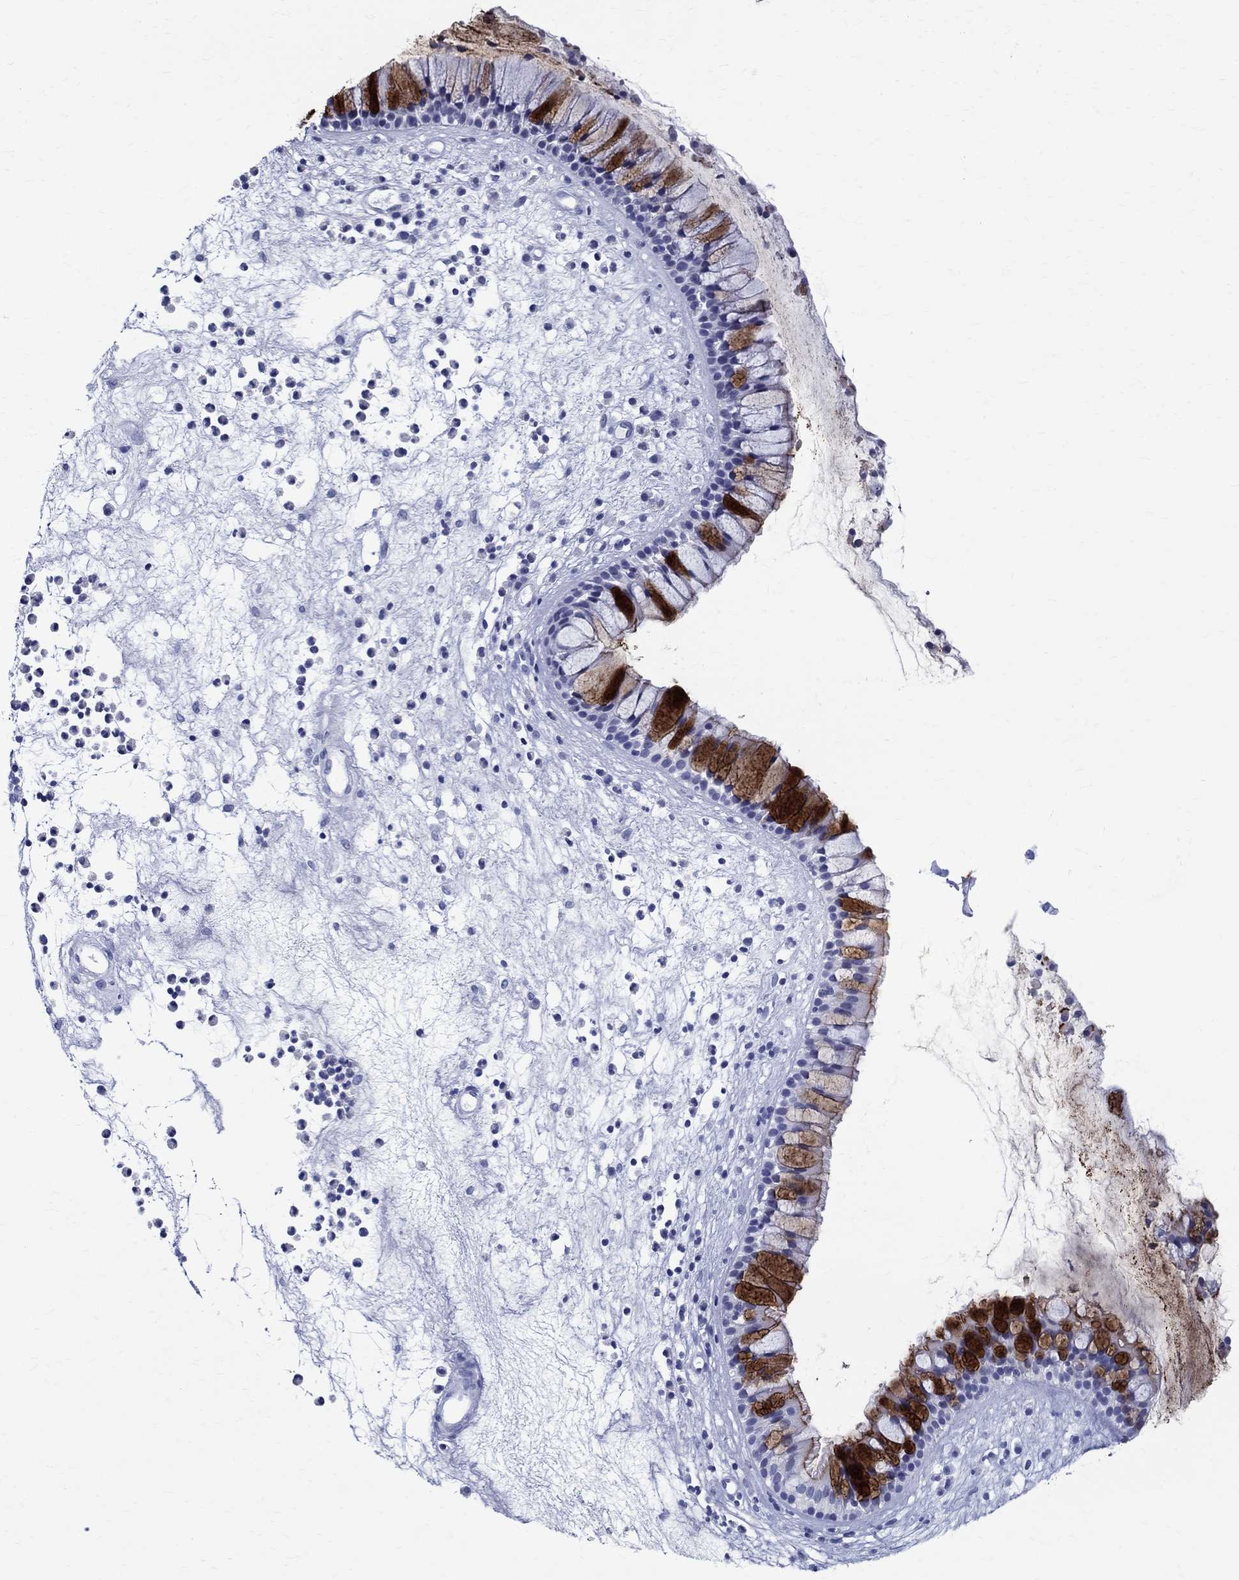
{"staining": {"intensity": "strong", "quantity": "25%-75%", "location": "cytoplasmic/membranous"}, "tissue": "nasopharynx", "cell_type": "Respiratory epithelial cells", "image_type": "normal", "snomed": [{"axis": "morphology", "description": "Normal tissue, NOS"}, {"axis": "topography", "description": "Nasopharynx"}], "caption": "Immunohistochemistry (IHC) (DAB) staining of normal human nasopharynx reveals strong cytoplasmic/membranous protein positivity in approximately 25%-75% of respiratory epithelial cells.", "gene": "BSPRY", "patient": {"sex": "male", "age": 77}}